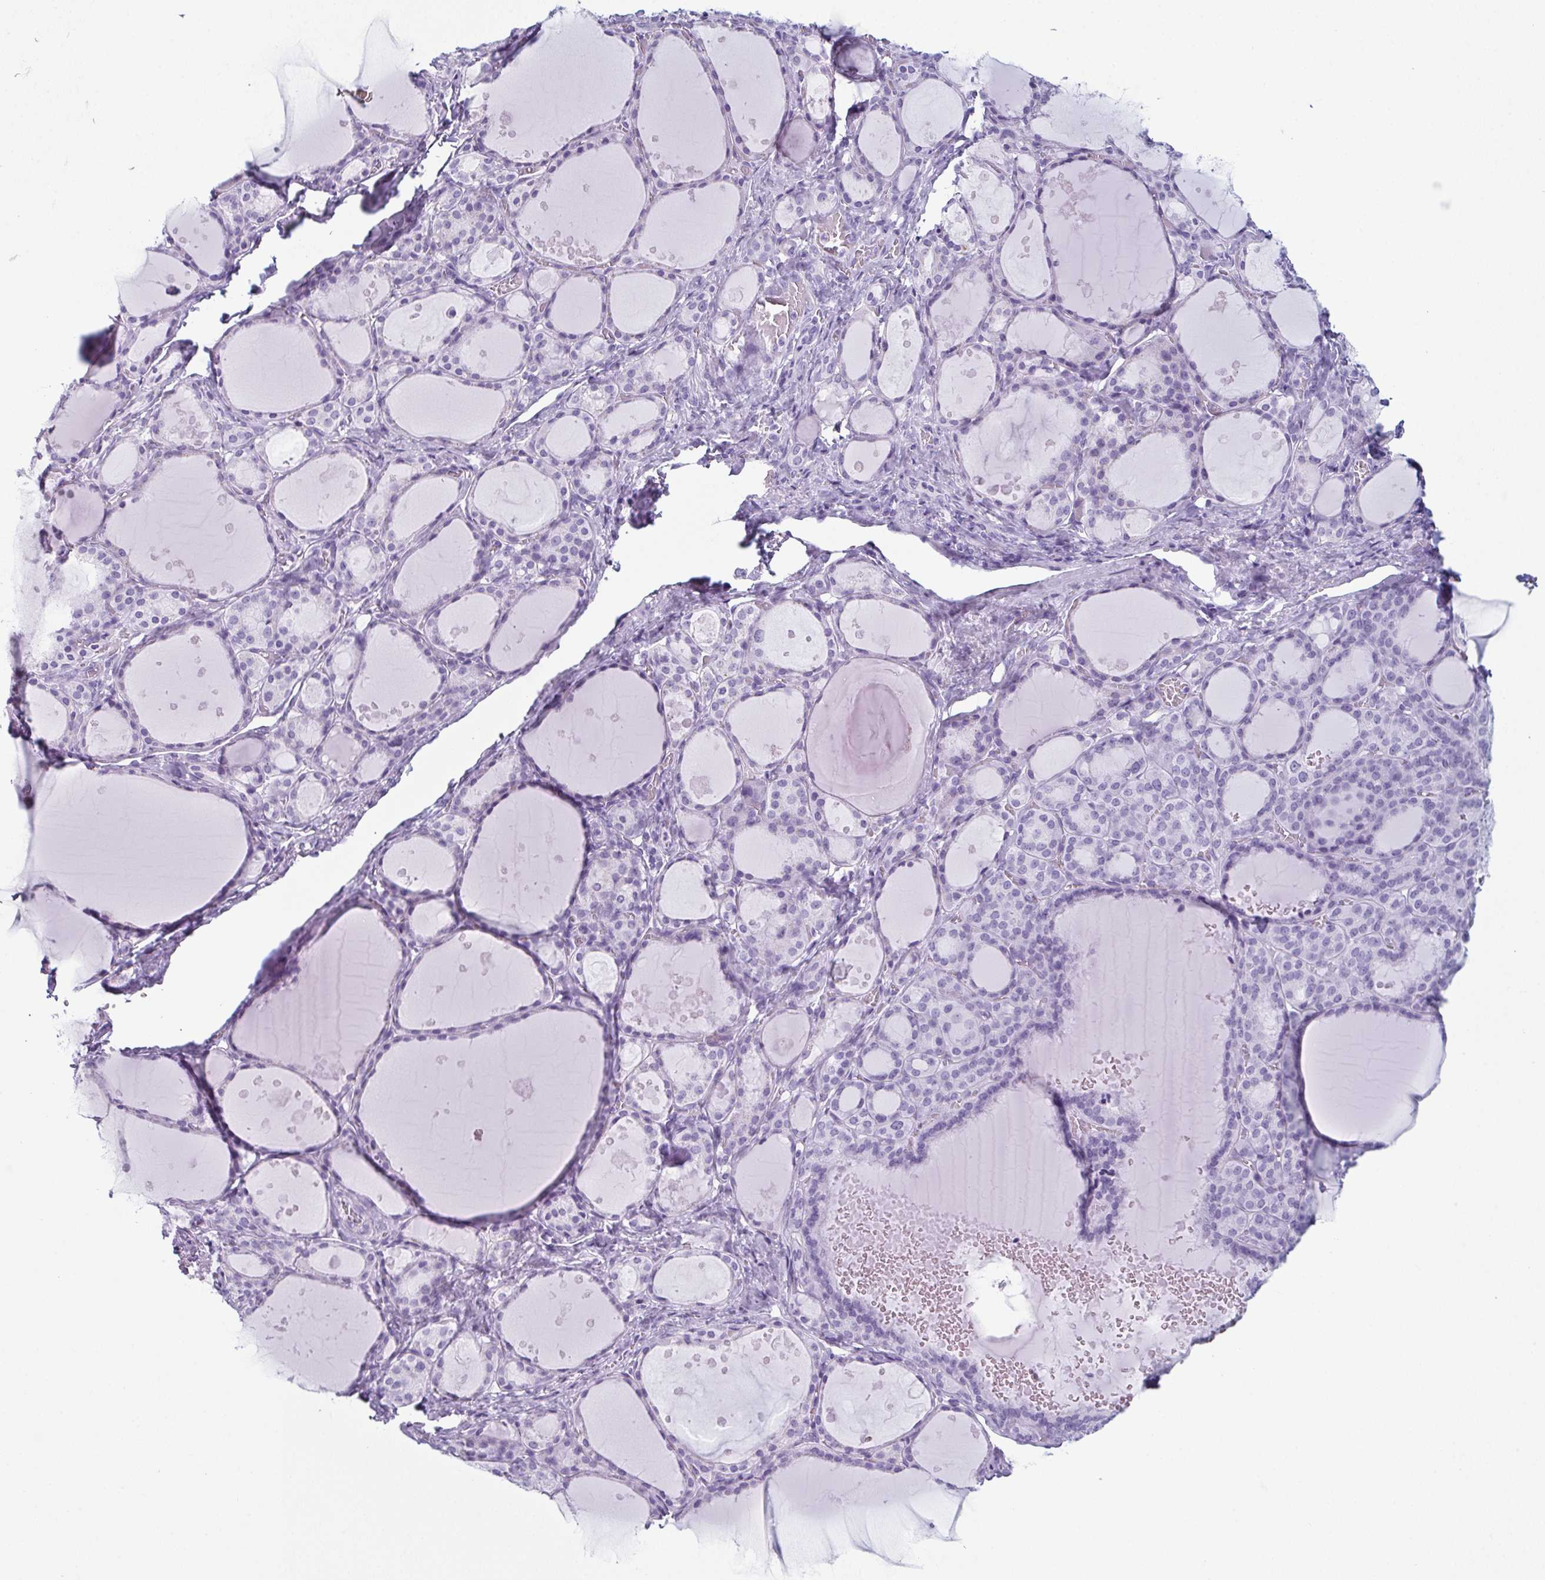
{"staining": {"intensity": "negative", "quantity": "none", "location": "none"}, "tissue": "thyroid gland", "cell_type": "Glandular cells", "image_type": "normal", "snomed": [{"axis": "morphology", "description": "Normal tissue, NOS"}, {"axis": "topography", "description": "Thyroid gland"}], "caption": "The micrograph reveals no staining of glandular cells in unremarkable thyroid gland.", "gene": "ENKUR", "patient": {"sex": "male", "age": 68}}